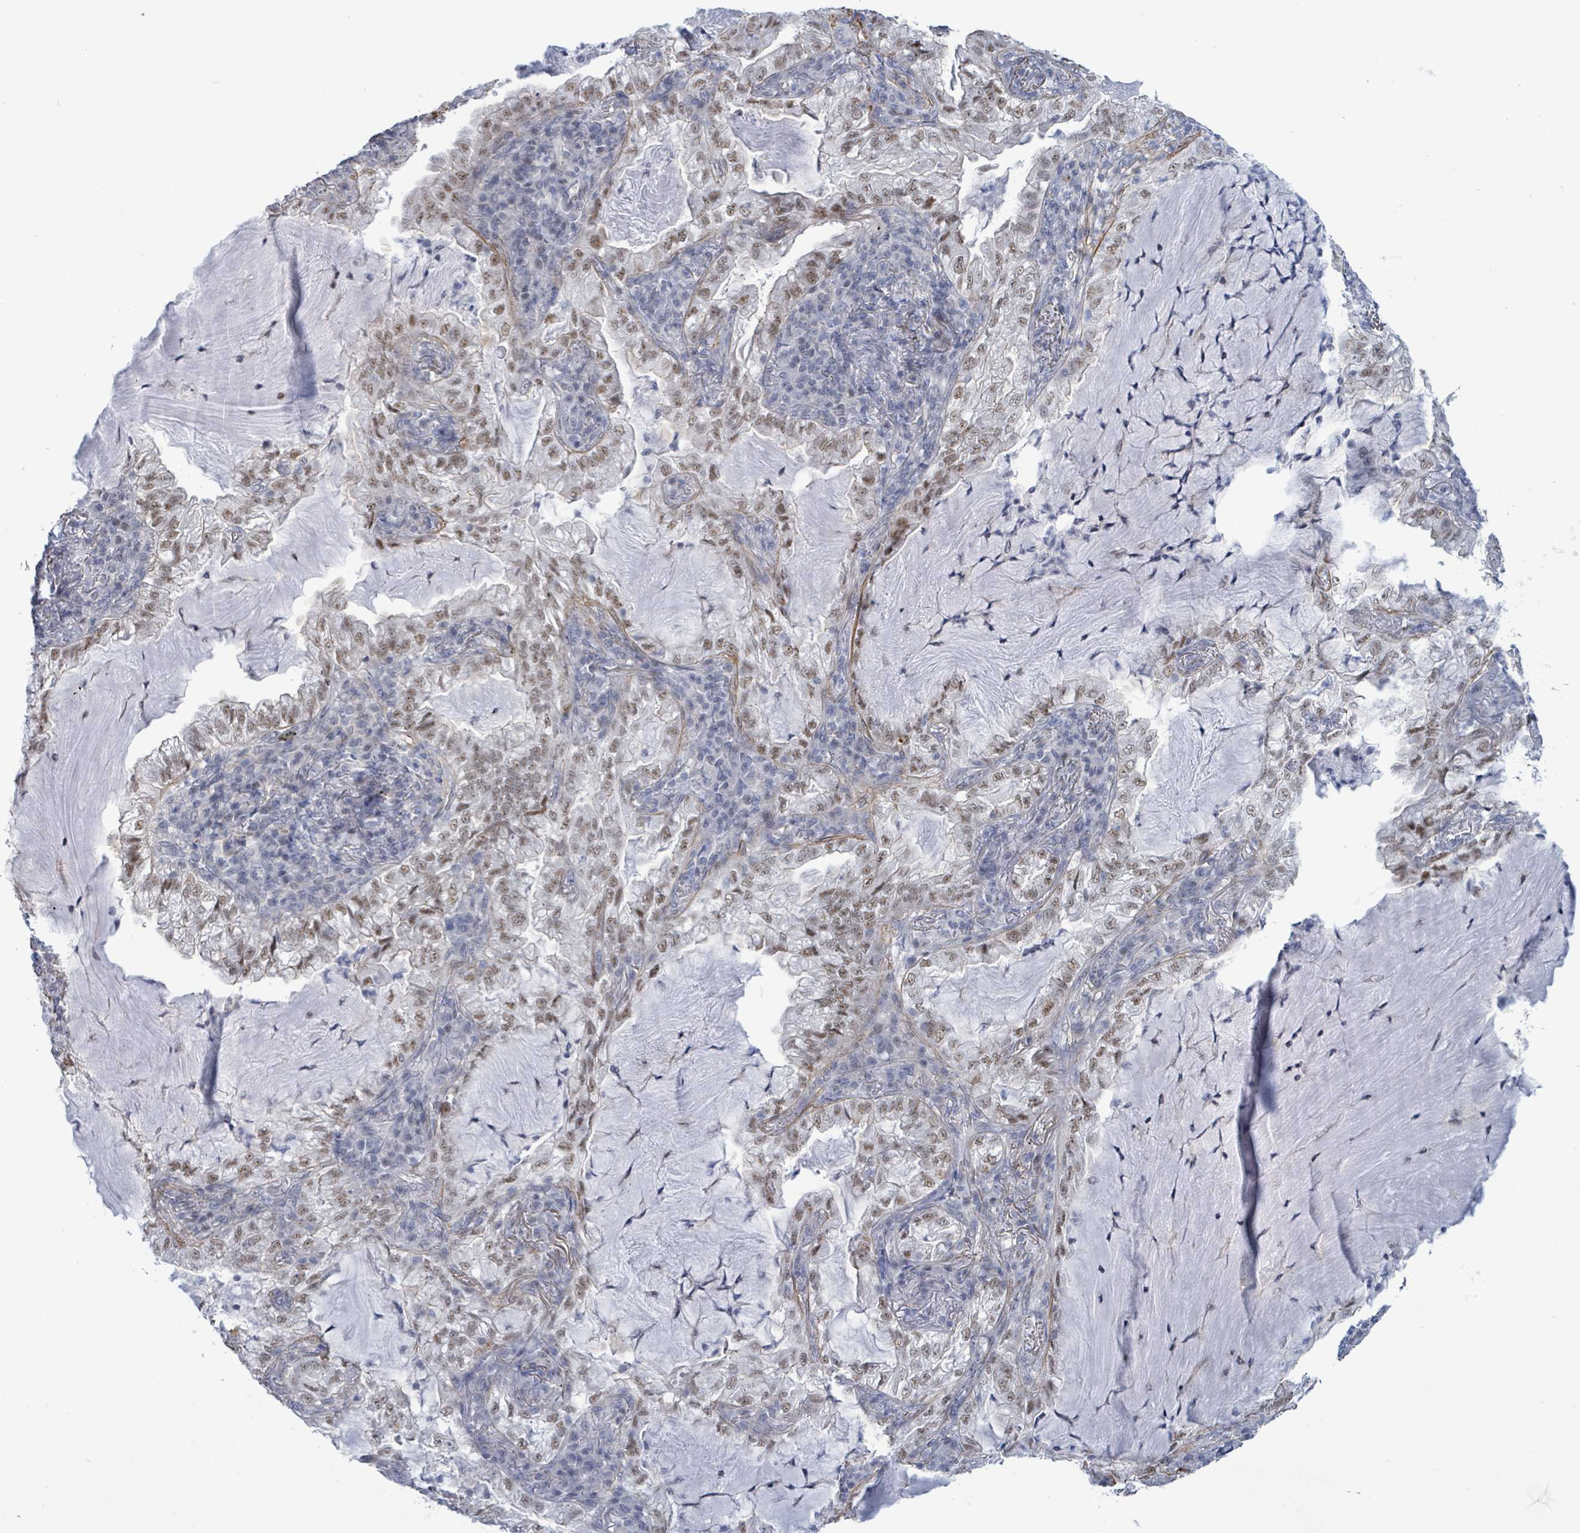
{"staining": {"intensity": "moderate", "quantity": ">75%", "location": "nuclear"}, "tissue": "lung cancer", "cell_type": "Tumor cells", "image_type": "cancer", "snomed": [{"axis": "morphology", "description": "Adenocarcinoma, NOS"}, {"axis": "topography", "description": "Lung"}], "caption": "IHC of human adenocarcinoma (lung) shows medium levels of moderate nuclear positivity in about >75% of tumor cells.", "gene": "DMRTC1B", "patient": {"sex": "female", "age": 73}}